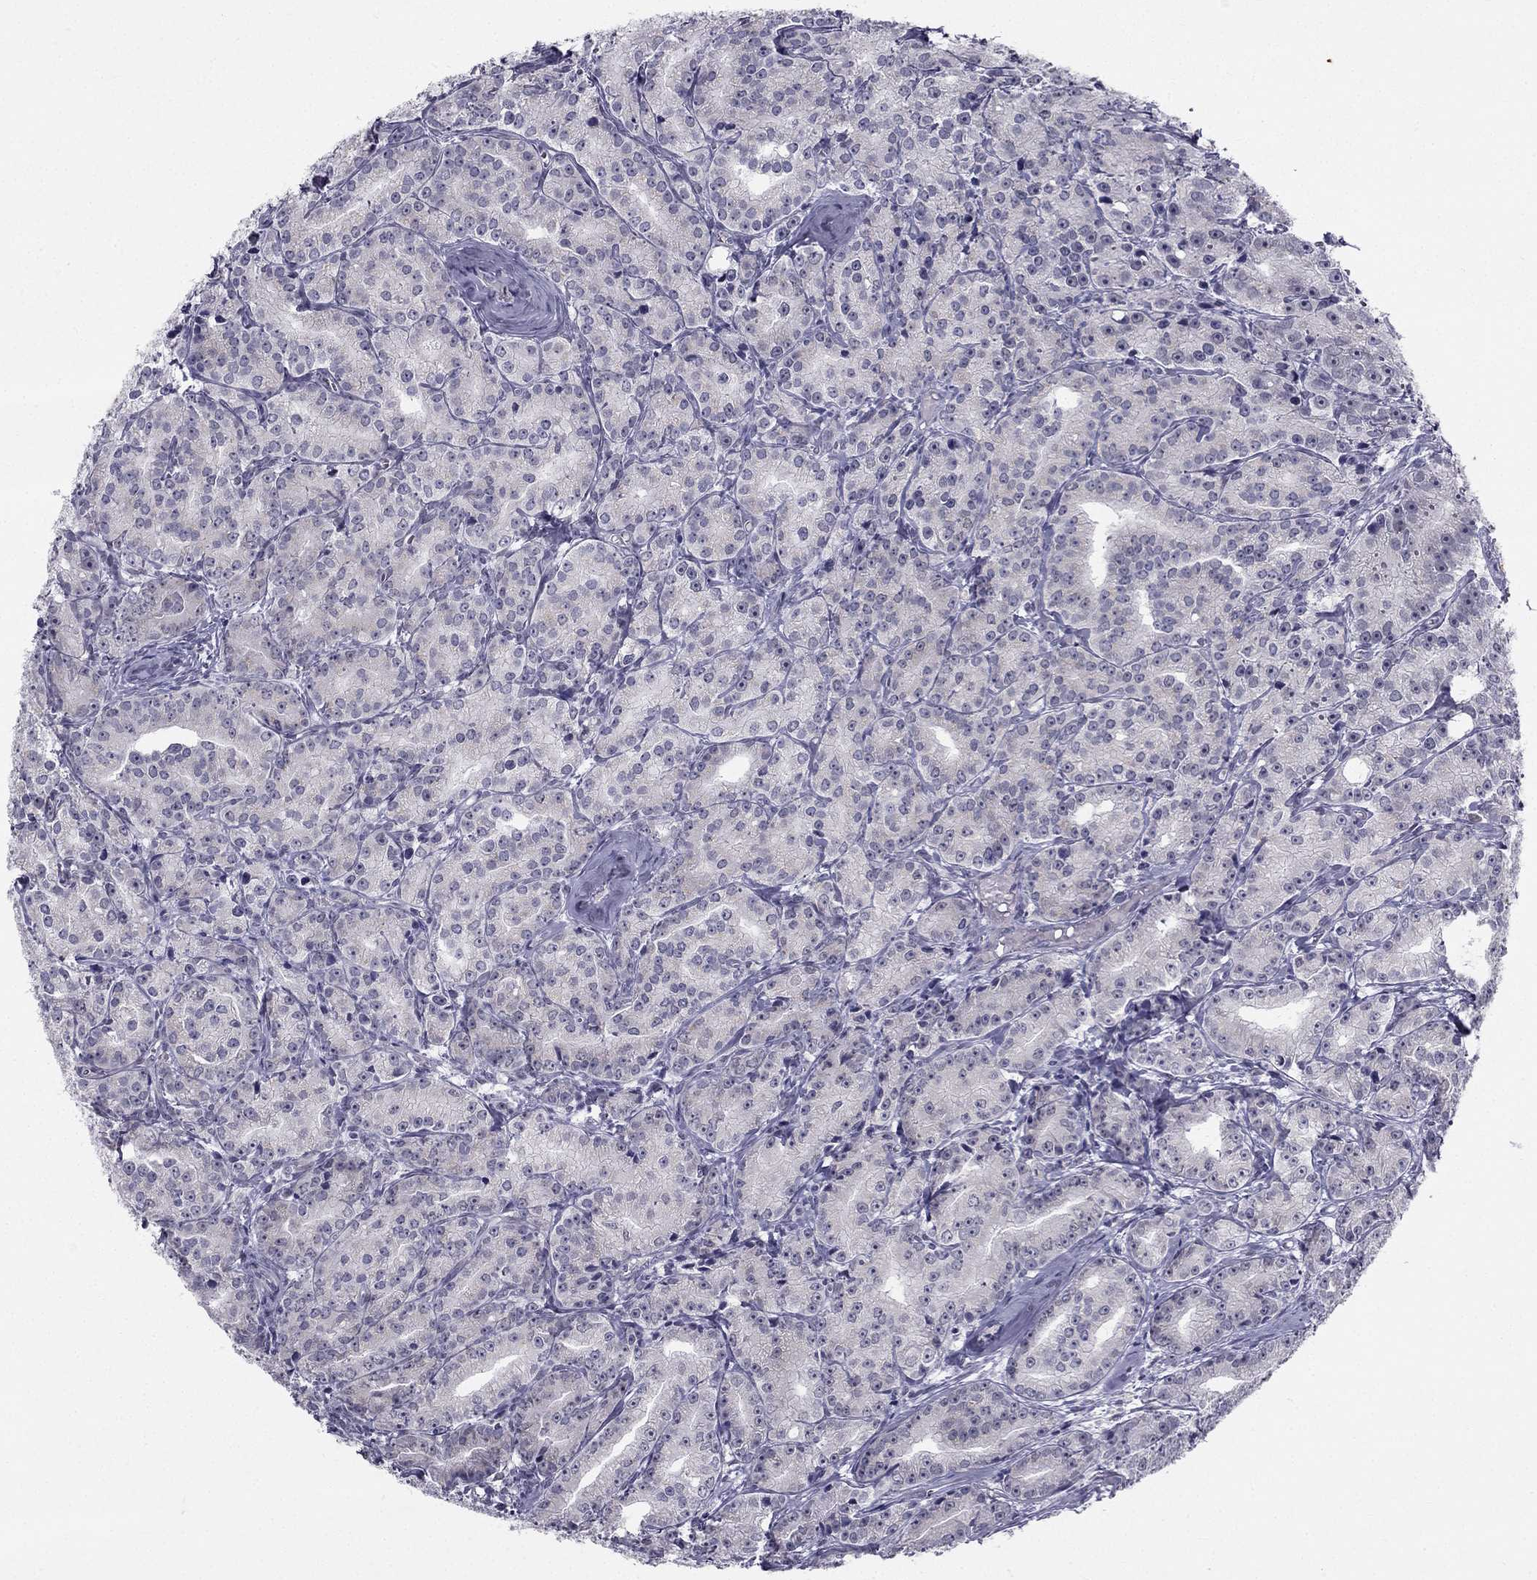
{"staining": {"intensity": "negative", "quantity": "none", "location": "none"}, "tissue": "prostate cancer", "cell_type": "Tumor cells", "image_type": "cancer", "snomed": [{"axis": "morphology", "description": "Adenocarcinoma, Medium grade"}, {"axis": "topography", "description": "Prostate"}], "caption": "Prostate cancer stained for a protein using immunohistochemistry reveals no staining tumor cells.", "gene": "TRPS1", "patient": {"sex": "male", "age": 74}}